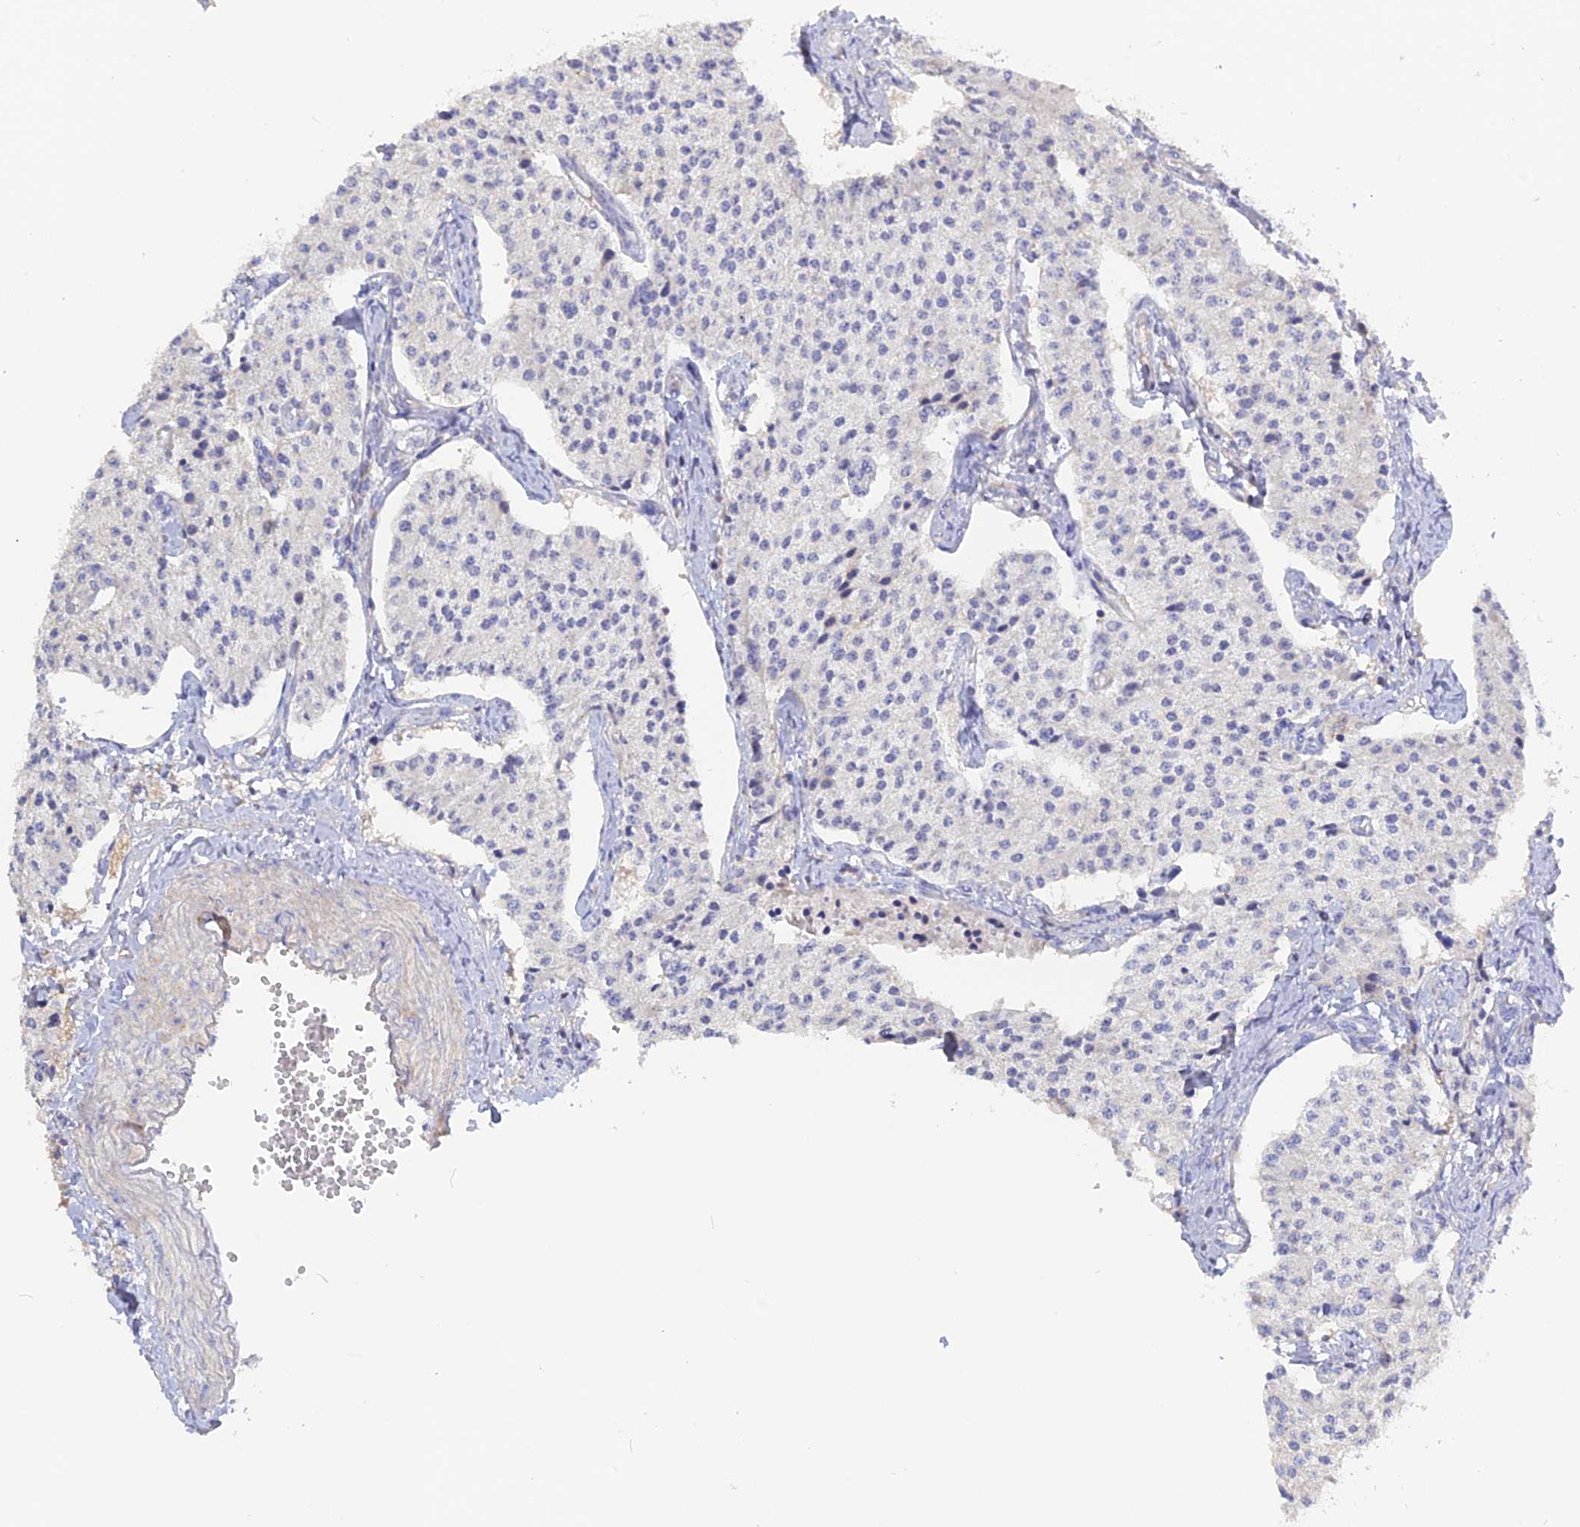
{"staining": {"intensity": "negative", "quantity": "none", "location": "none"}, "tissue": "carcinoid", "cell_type": "Tumor cells", "image_type": "cancer", "snomed": [{"axis": "morphology", "description": "Carcinoid, malignant, NOS"}, {"axis": "topography", "description": "Colon"}], "caption": "DAB immunohistochemical staining of human carcinoid exhibits no significant staining in tumor cells.", "gene": "ADGRA1", "patient": {"sex": "female", "age": 52}}